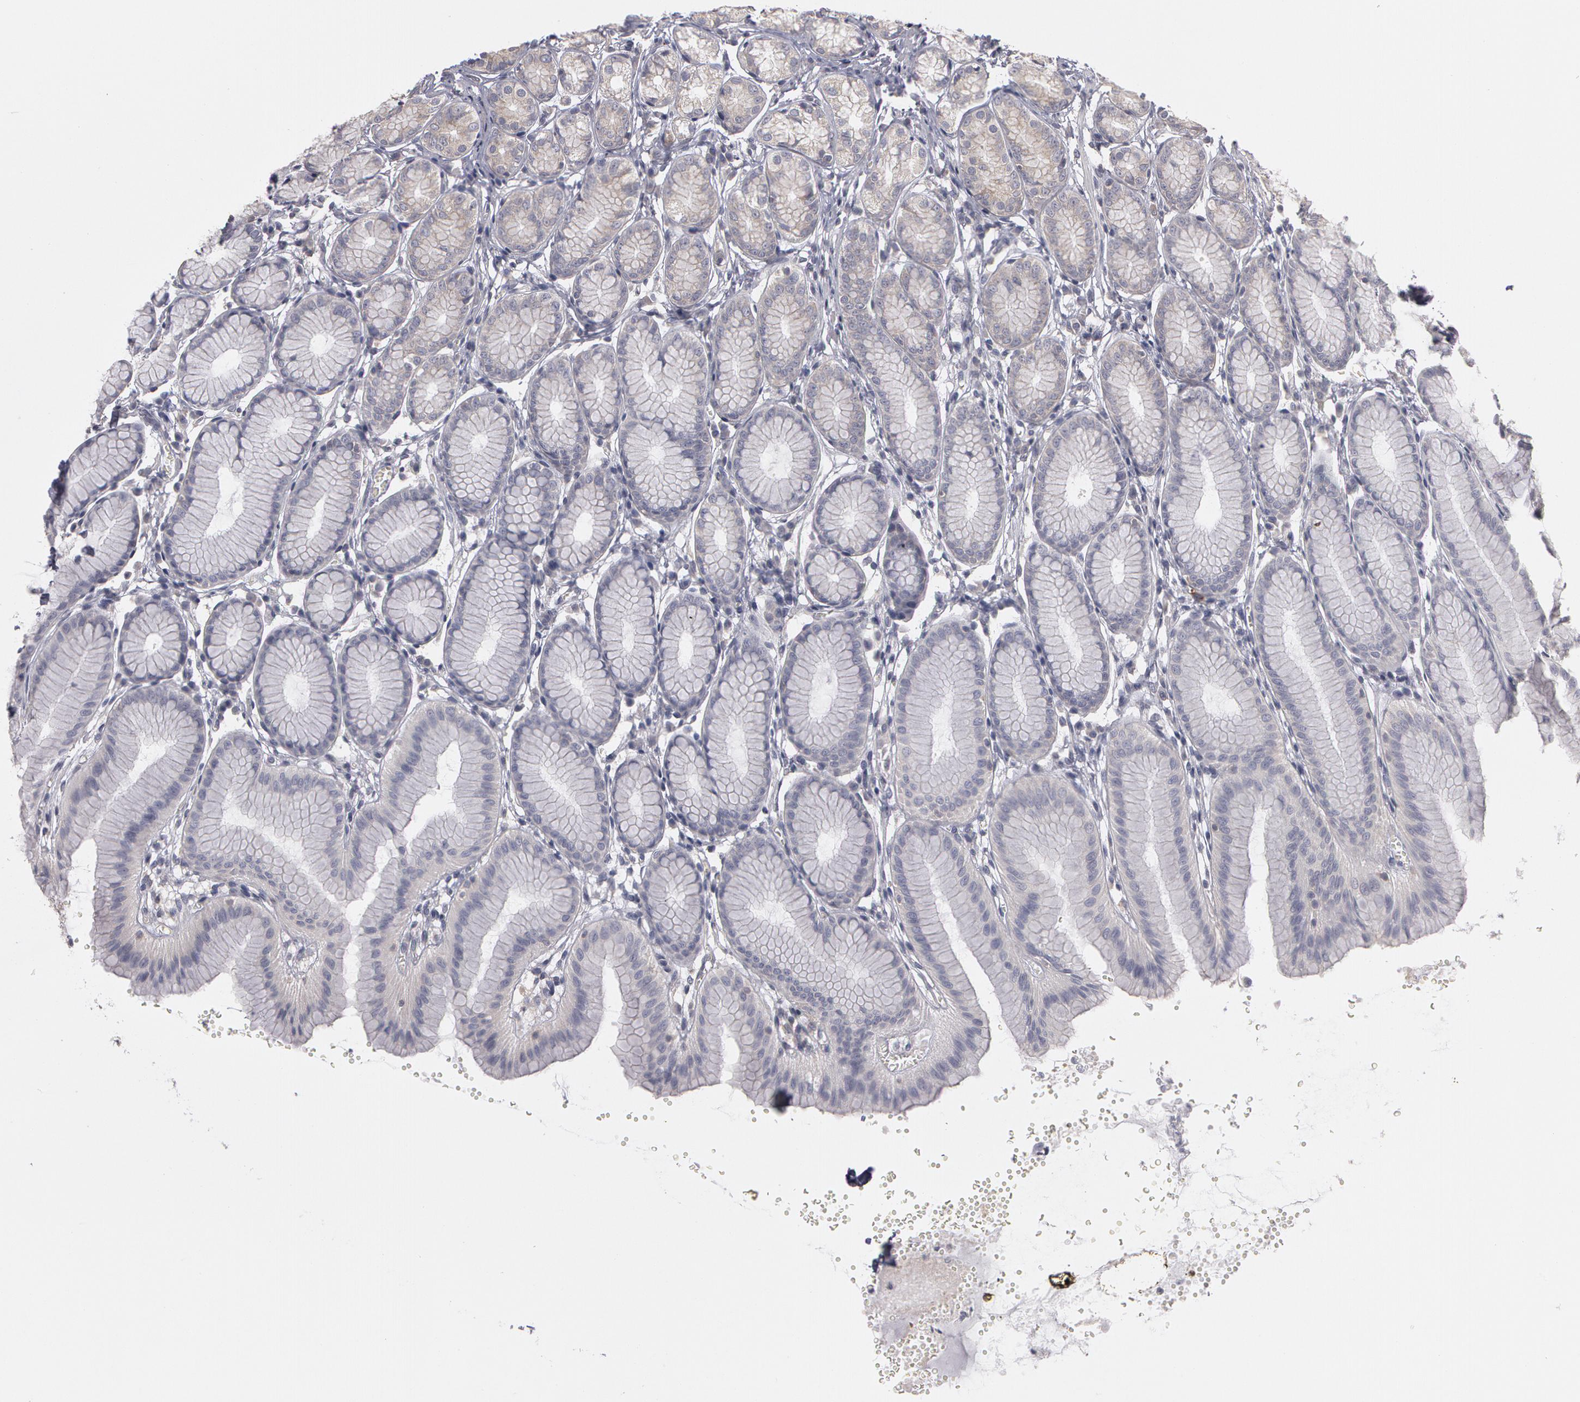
{"staining": {"intensity": "weak", "quantity": "<25%", "location": "cytoplasmic/membranous"}, "tissue": "stomach", "cell_type": "Glandular cells", "image_type": "normal", "snomed": [{"axis": "morphology", "description": "Normal tissue, NOS"}, {"axis": "topography", "description": "Stomach"}], "caption": "DAB (3,3'-diaminobenzidine) immunohistochemical staining of normal human stomach displays no significant positivity in glandular cells. (DAB IHC with hematoxylin counter stain).", "gene": "NEK9", "patient": {"sex": "male", "age": 42}}